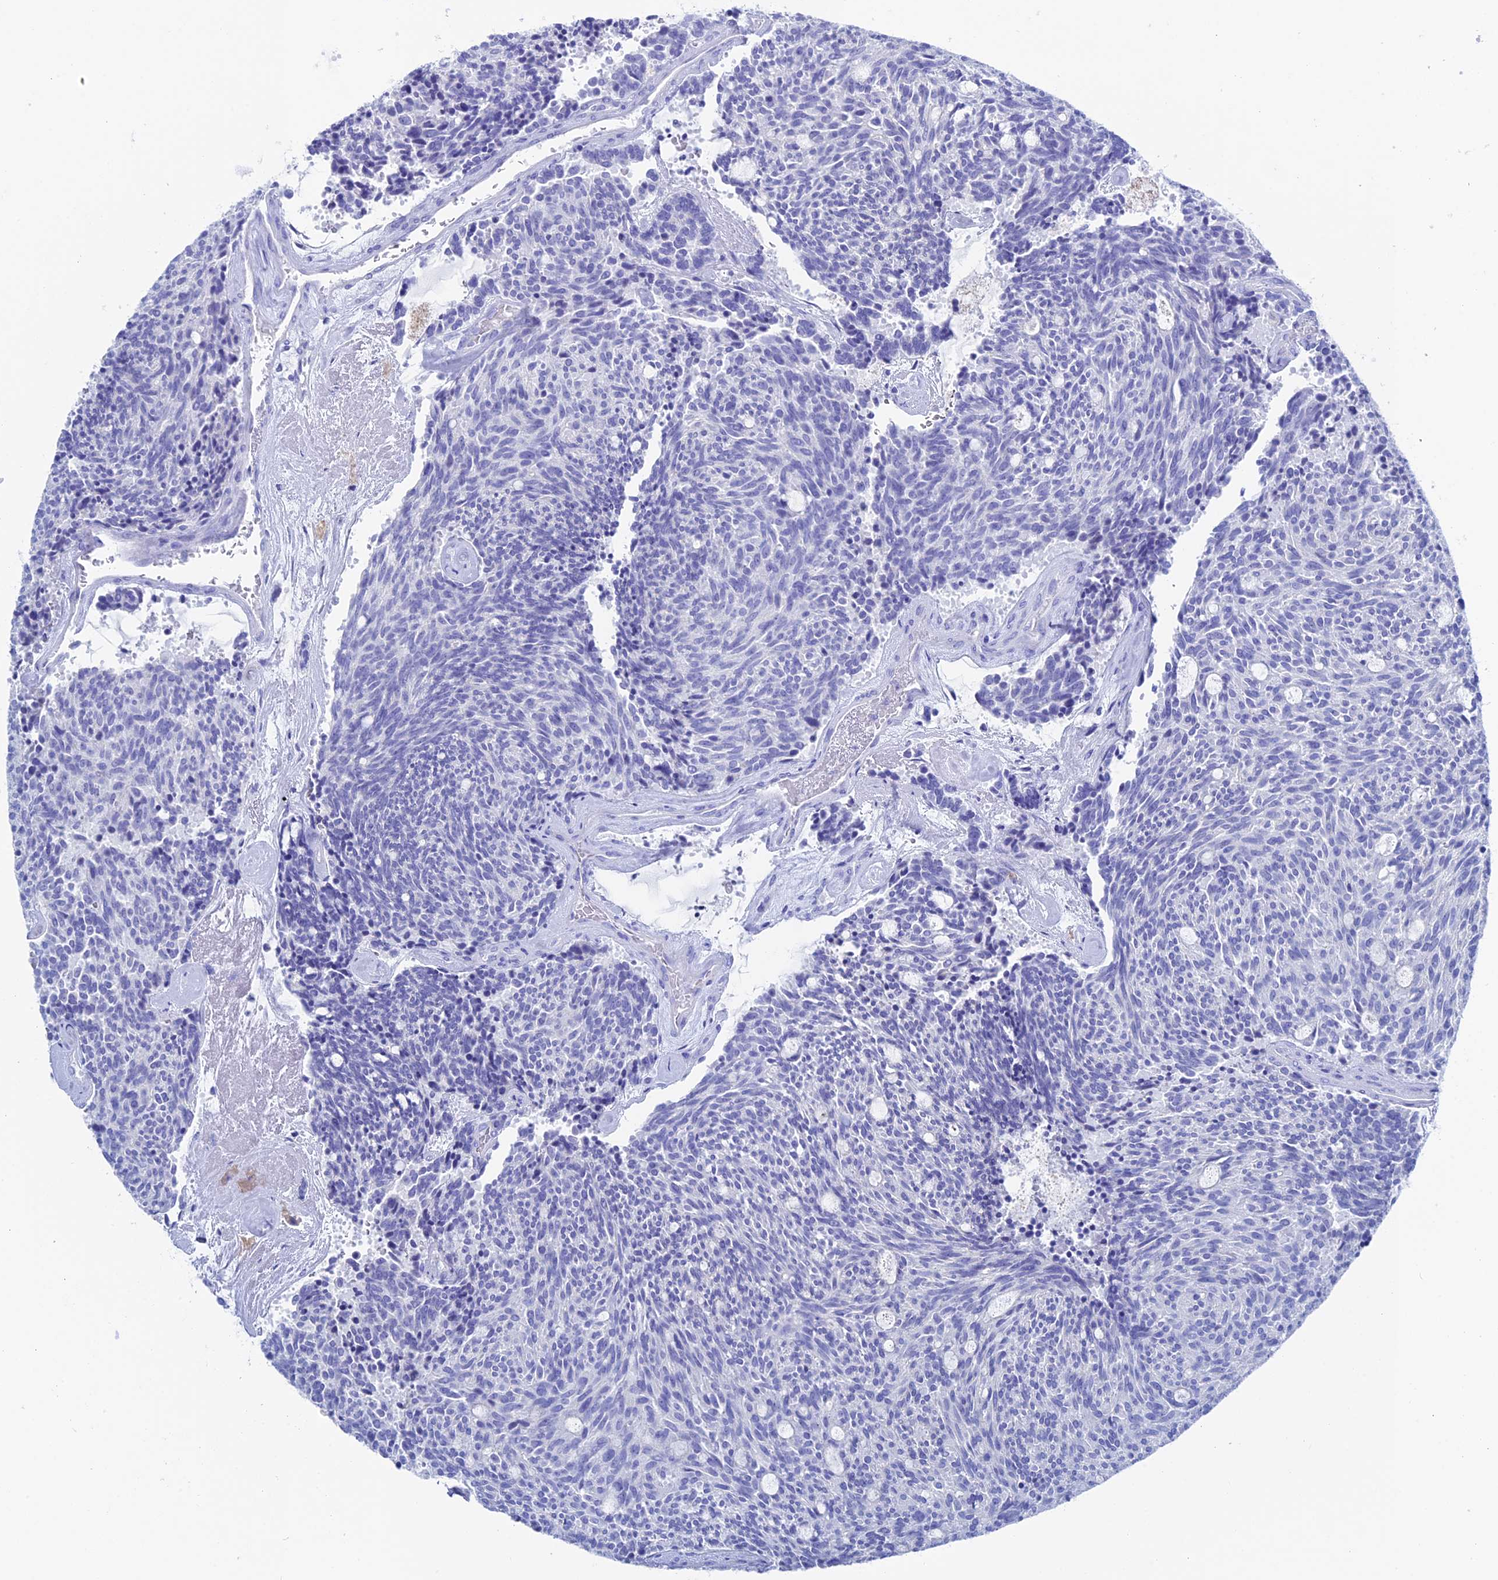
{"staining": {"intensity": "negative", "quantity": "none", "location": "none"}, "tissue": "carcinoid", "cell_type": "Tumor cells", "image_type": "cancer", "snomed": [{"axis": "morphology", "description": "Carcinoid, malignant, NOS"}, {"axis": "topography", "description": "Pancreas"}], "caption": "Immunohistochemistry (IHC) photomicrograph of human carcinoid stained for a protein (brown), which reveals no expression in tumor cells. (Immunohistochemistry, brightfield microscopy, high magnification).", "gene": "UNC119", "patient": {"sex": "female", "age": 54}}